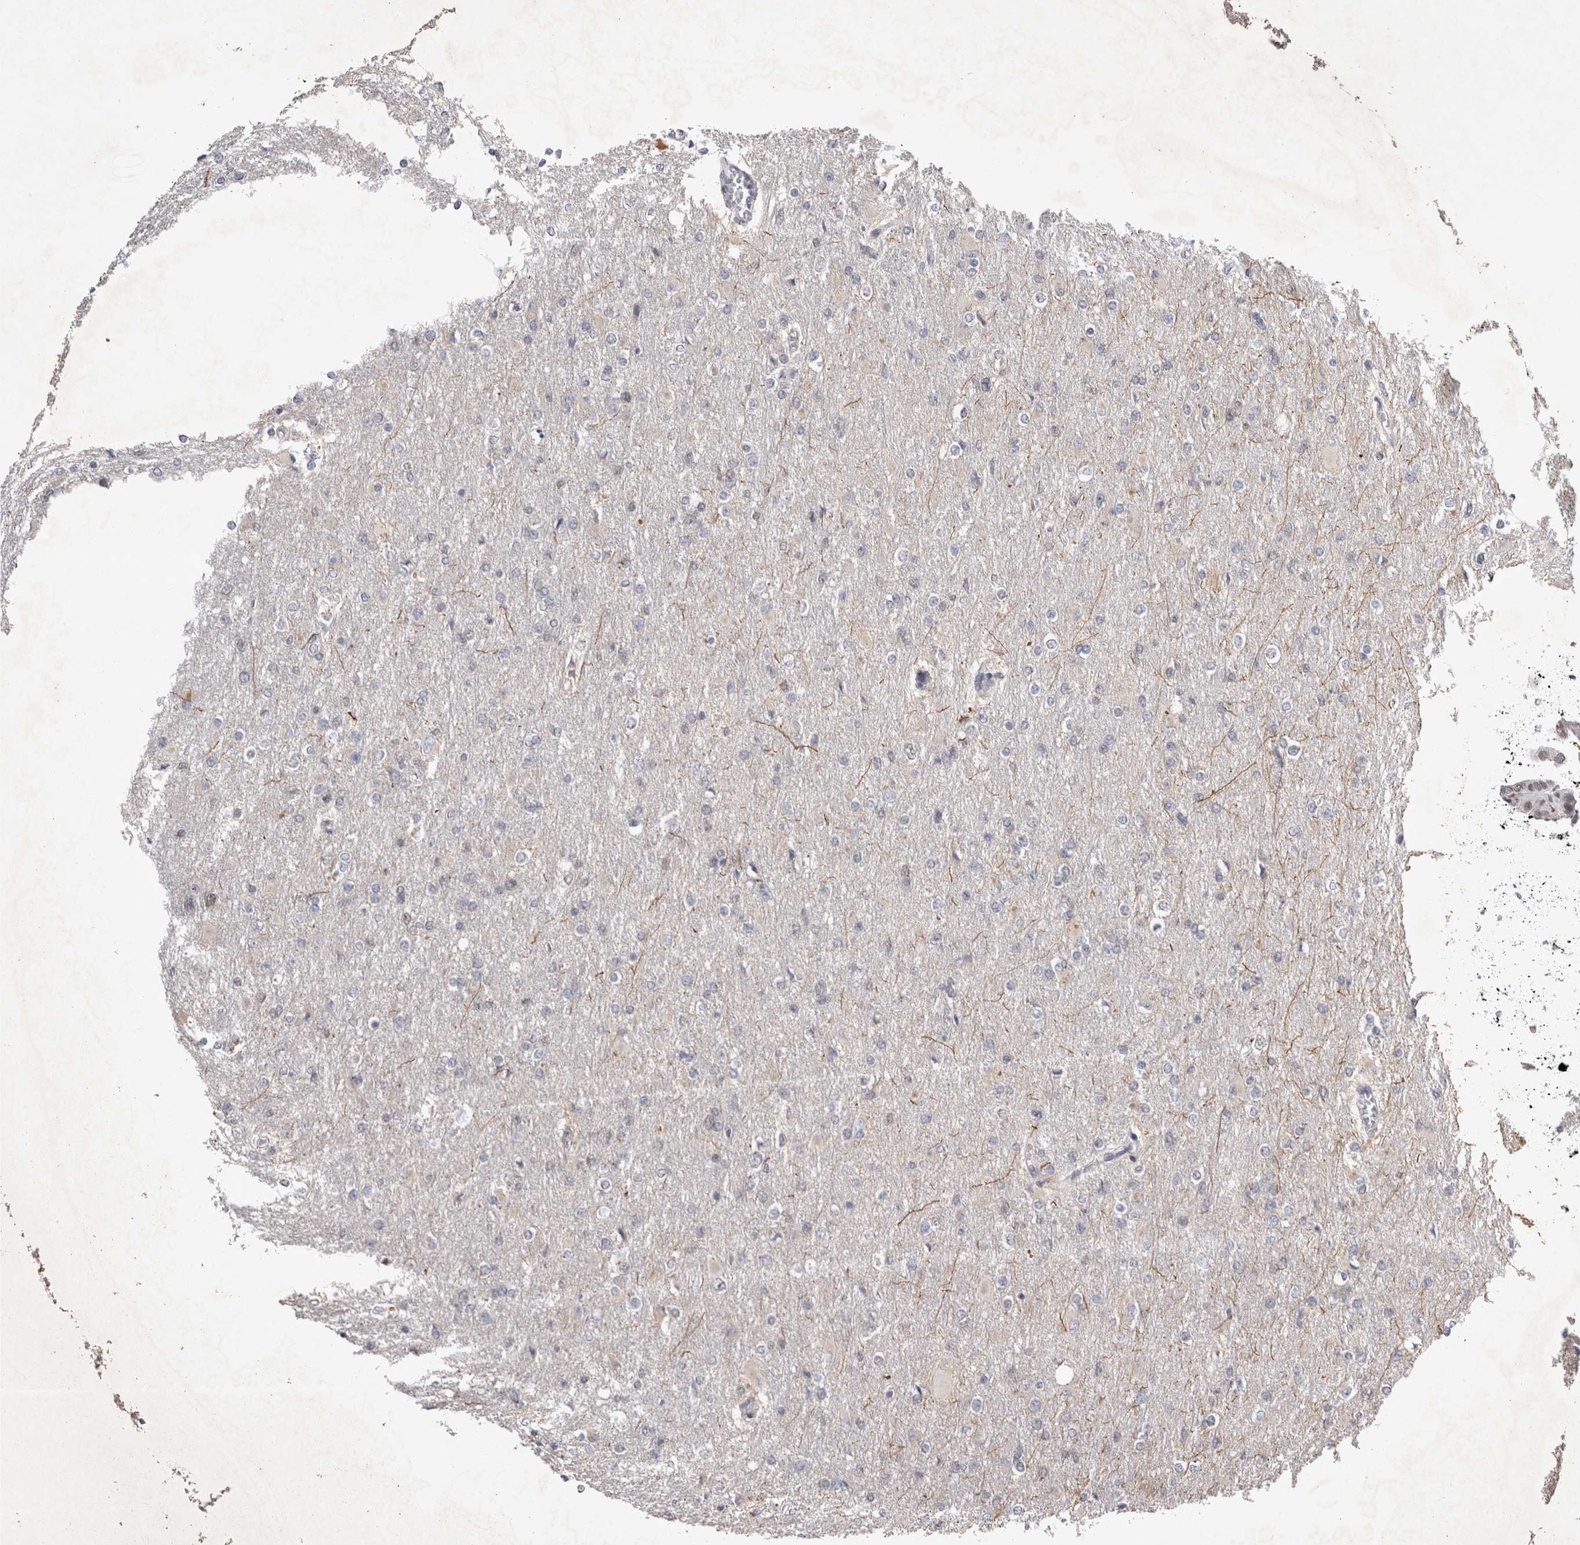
{"staining": {"intensity": "negative", "quantity": "none", "location": "none"}, "tissue": "glioma", "cell_type": "Tumor cells", "image_type": "cancer", "snomed": [{"axis": "morphology", "description": "Glioma, malignant, High grade"}, {"axis": "topography", "description": "Cerebral cortex"}], "caption": "Glioma was stained to show a protein in brown. There is no significant expression in tumor cells.", "gene": "RBM6", "patient": {"sex": "female", "age": 36}}